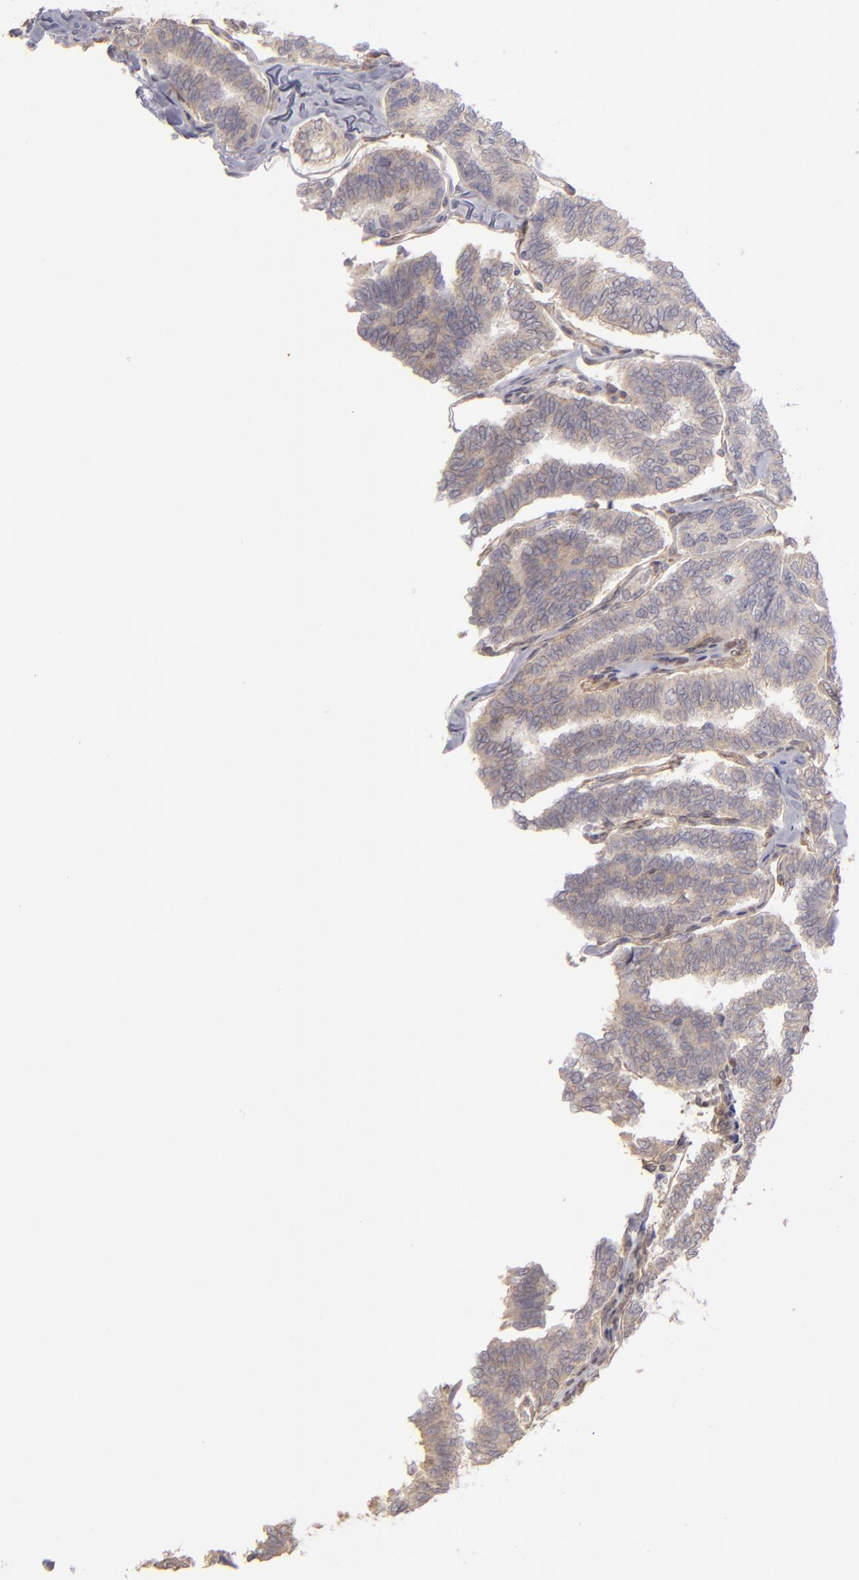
{"staining": {"intensity": "weak", "quantity": ">75%", "location": "cytoplasmic/membranous"}, "tissue": "thyroid cancer", "cell_type": "Tumor cells", "image_type": "cancer", "snomed": [{"axis": "morphology", "description": "Papillary adenocarcinoma, NOS"}, {"axis": "topography", "description": "Thyroid gland"}], "caption": "This image shows thyroid cancer stained with IHC to label a protein in brown. The cytoplasmic/membranous of tumor cells show weak positivity for the protein. Nuclei are counter-stained blue.", "gene": "NDRG2", "patient": {"sex": "female", "age": 35}}